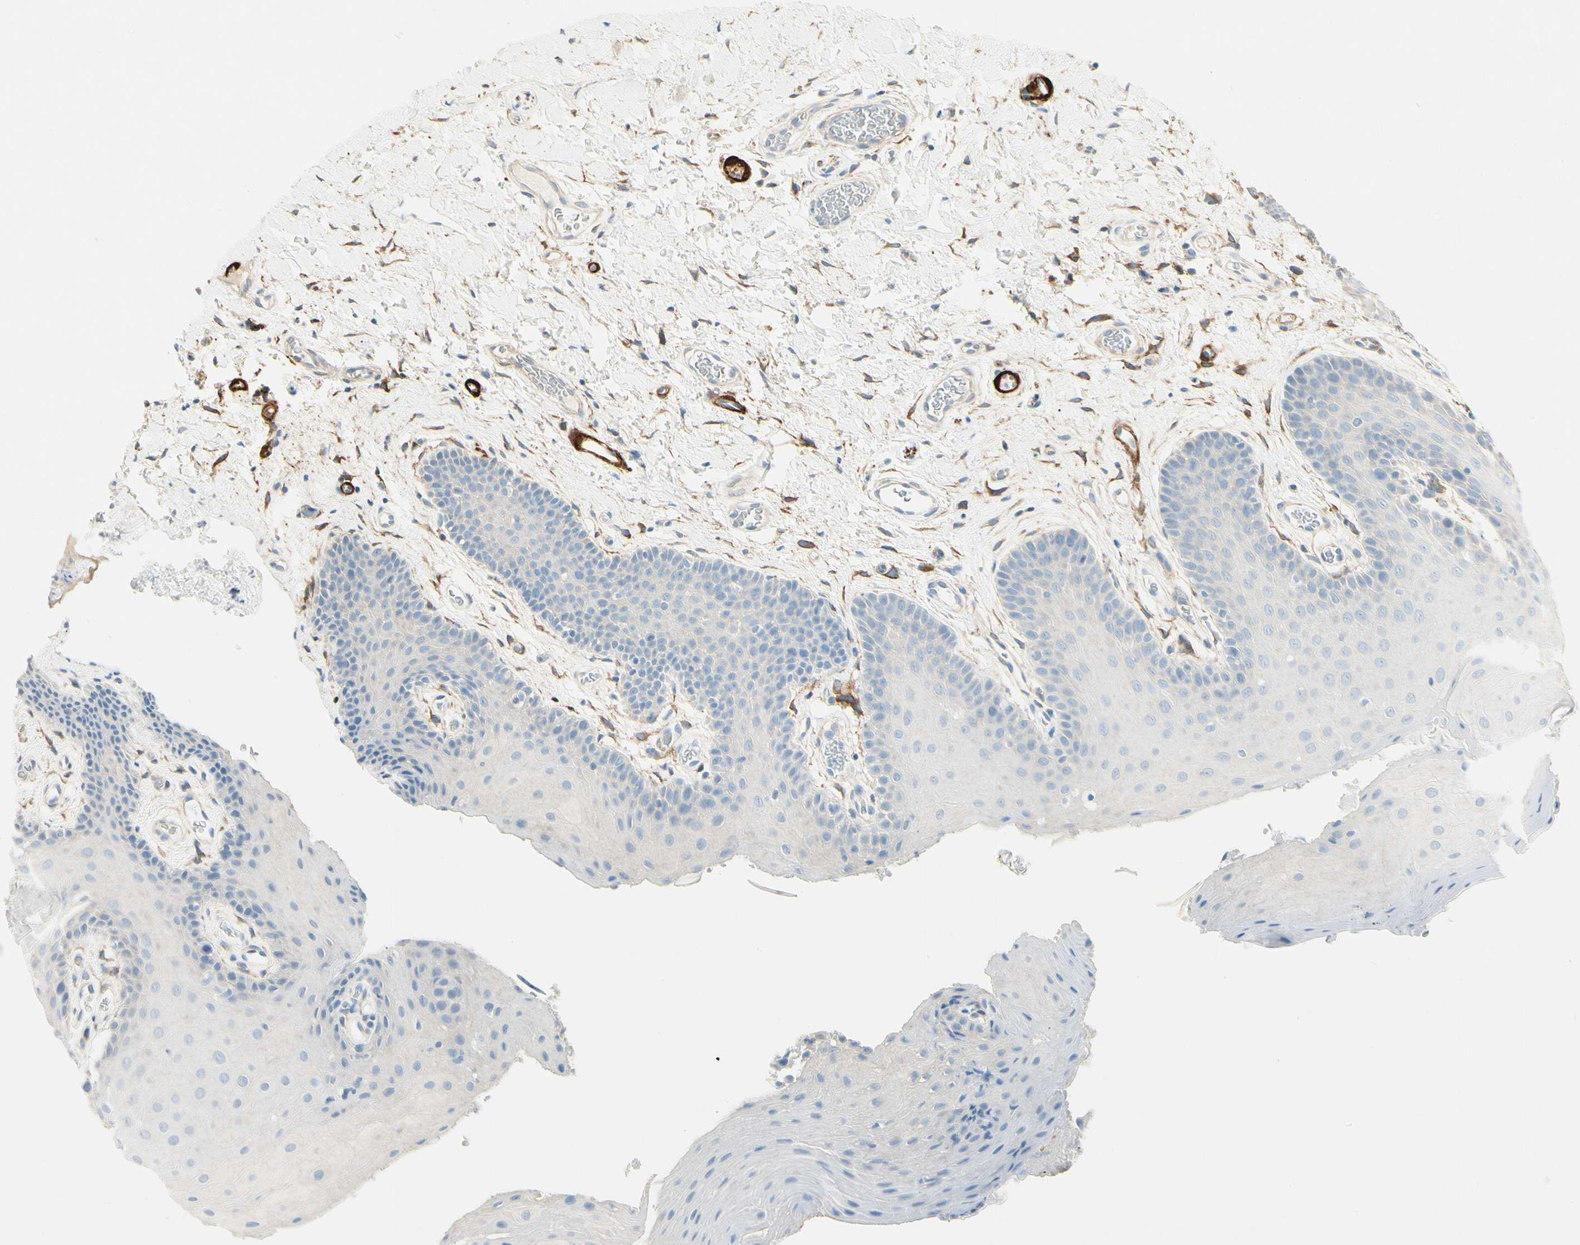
{"staining": {"intensity": "negative", "quantity": "none", "location": "none"}, "tissue": "oral mucosa", "cell_type": "Squamous epithelial cells", "image_type": "normal", "snomed": [{"axis": "morphology", "description": "Normal tissue, NOS"}, {"axis": "topography", "description": "Oral tissue"}], "caption": "Immunohistochemistry (IHC) image of benign oral mucosa stained for a protein (brown), which displays no positivity in squamous epithelial cells.", "gene": "AMPH", "patient": {"sex": "male", "age": 54}}